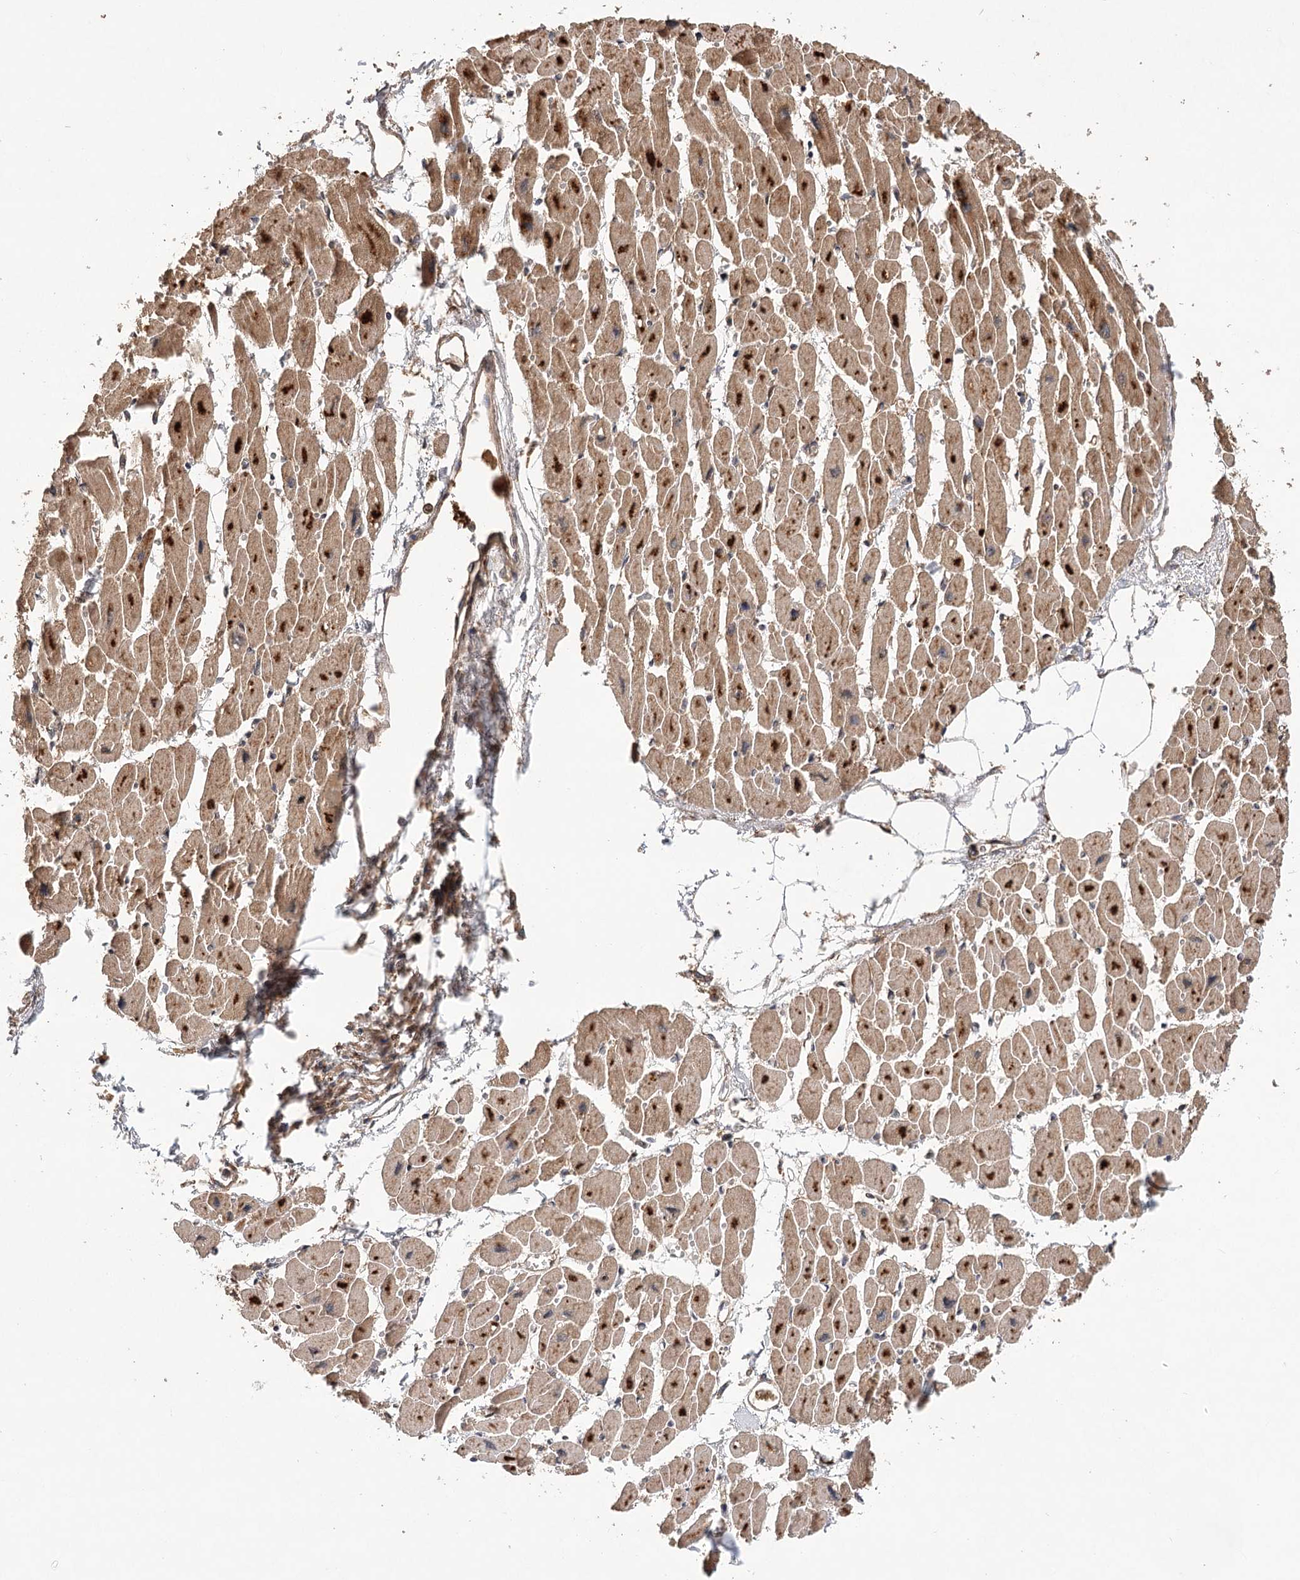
{"staining": {"intensity": "moderate", "quantity": ">75%", "location": "cytoplasmic/membranous"}, "tissue": "heart muscle", "cell_type": "Cardiomyocytes", "image_type": "normal", "snomed": [{"axis": "morphology", "description": "Normal tissue, NOS"}, {"axis": "topography", "description": "Heart"}], "caption": "Immunohistochemistry (IHC) image of normal heart muscle: heart muscle stained using IHC demonstrates medium levels of moderate protein expression localized specifically in the cytoplasmic/membranous of cardiomyocytes, appearing as a cytoplasmic/membranous brown color.", "gene": "LSS", "patient": {"sex": "female", "age": 54}}